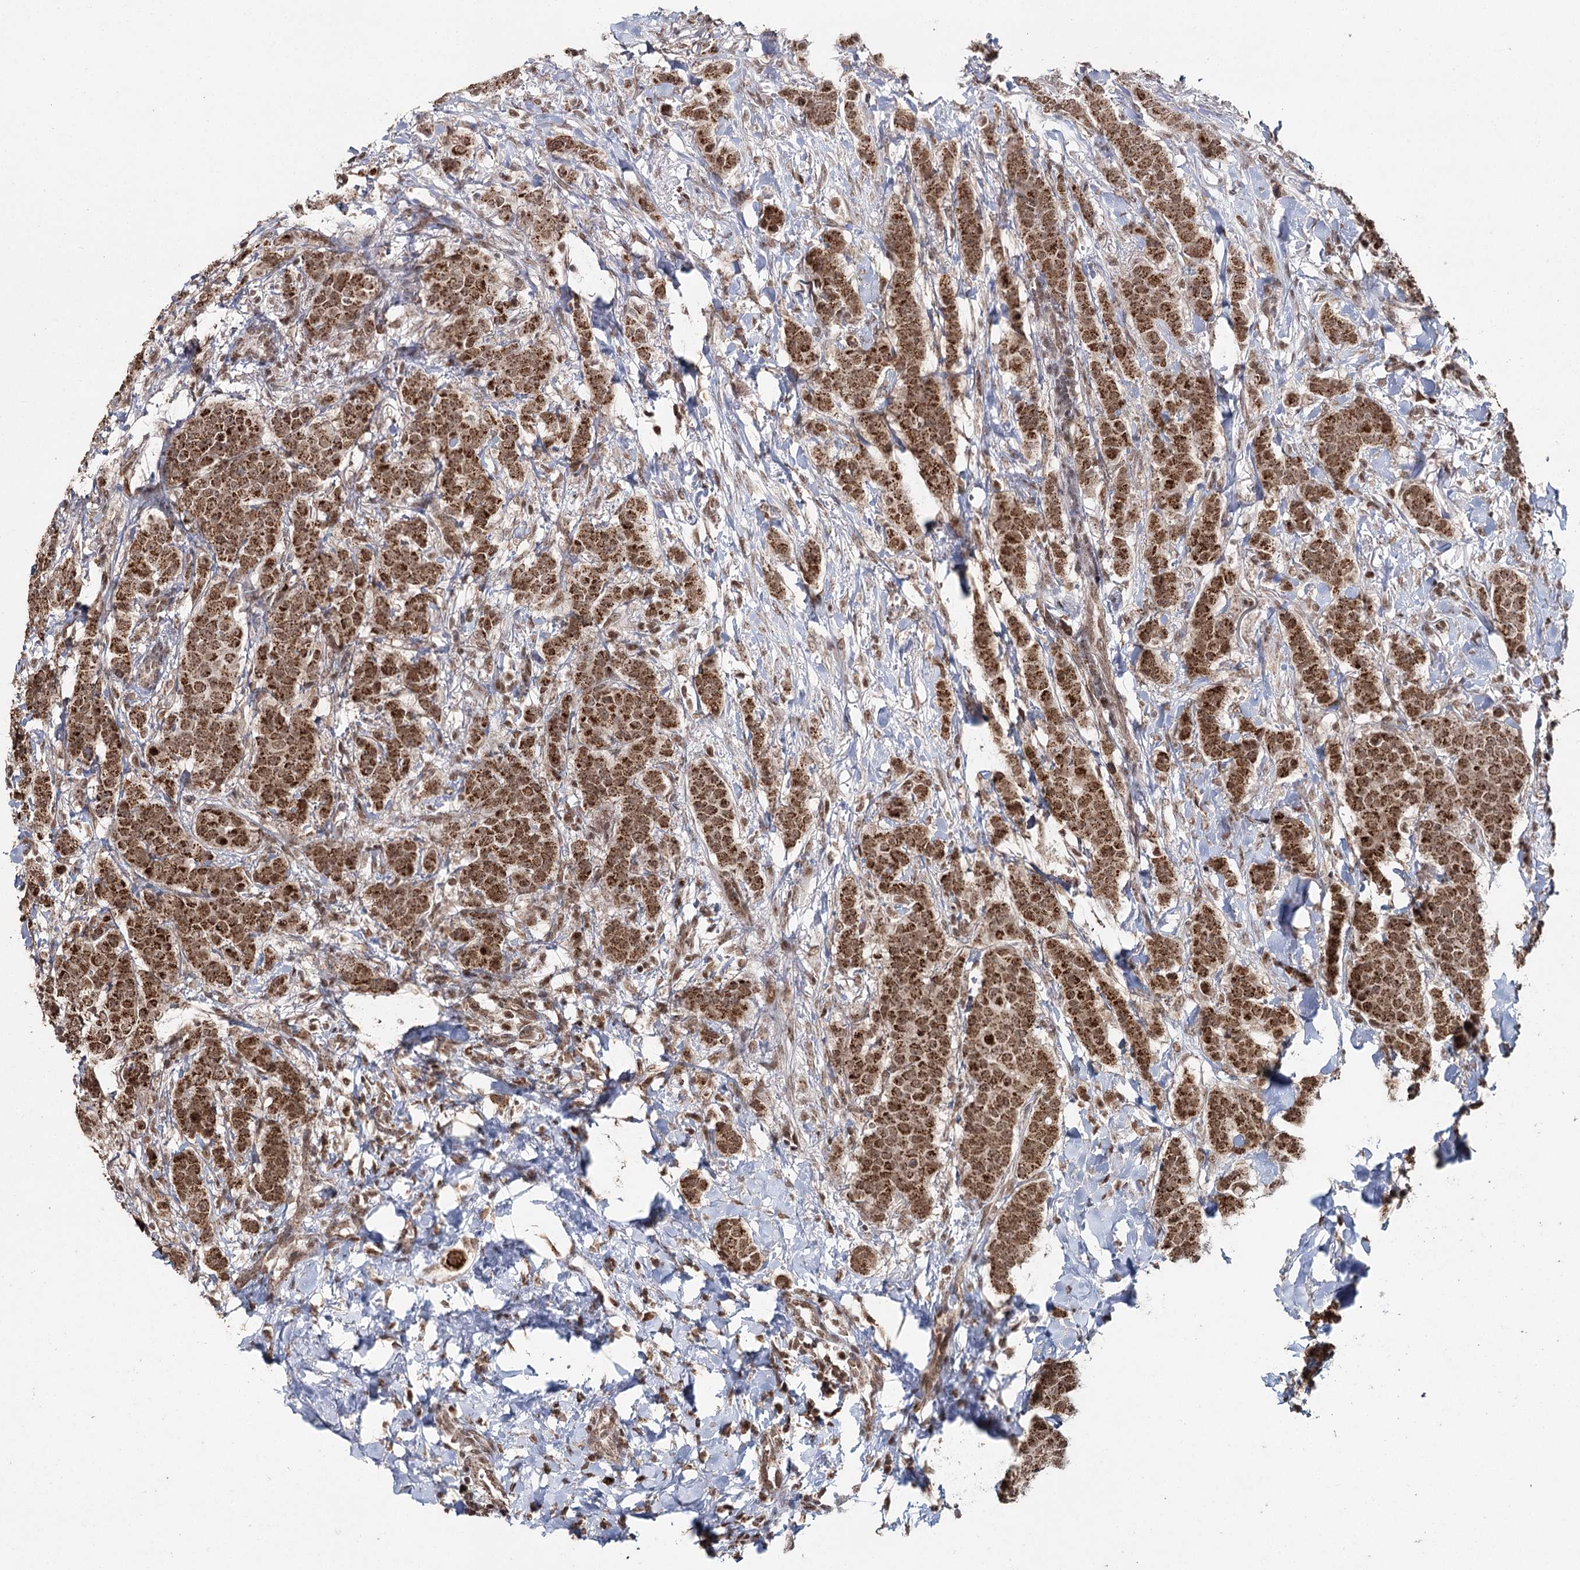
{"staining": {"intensity": "moderate", "quantity": ">75%", "location": "cytoplasmic/membranous,nuclear"}, "tissue": "breast cancer", "cell_type": "Tumor cells", "image_type": "cancer", "snomed": [{"axis": "morphology", "description": "Duct carcinoma"}, {"axis": "topography", "description": "Breast"}], "caption": "Breast infiltrating ductal carcinoma stained with a brown dye demonstrates moderate cytoplasmic/membranous and nuclear positive staining in about >75% of tumor cells.", "gene": "PDHX", "patient": {"sex": "female", "age": 40}}